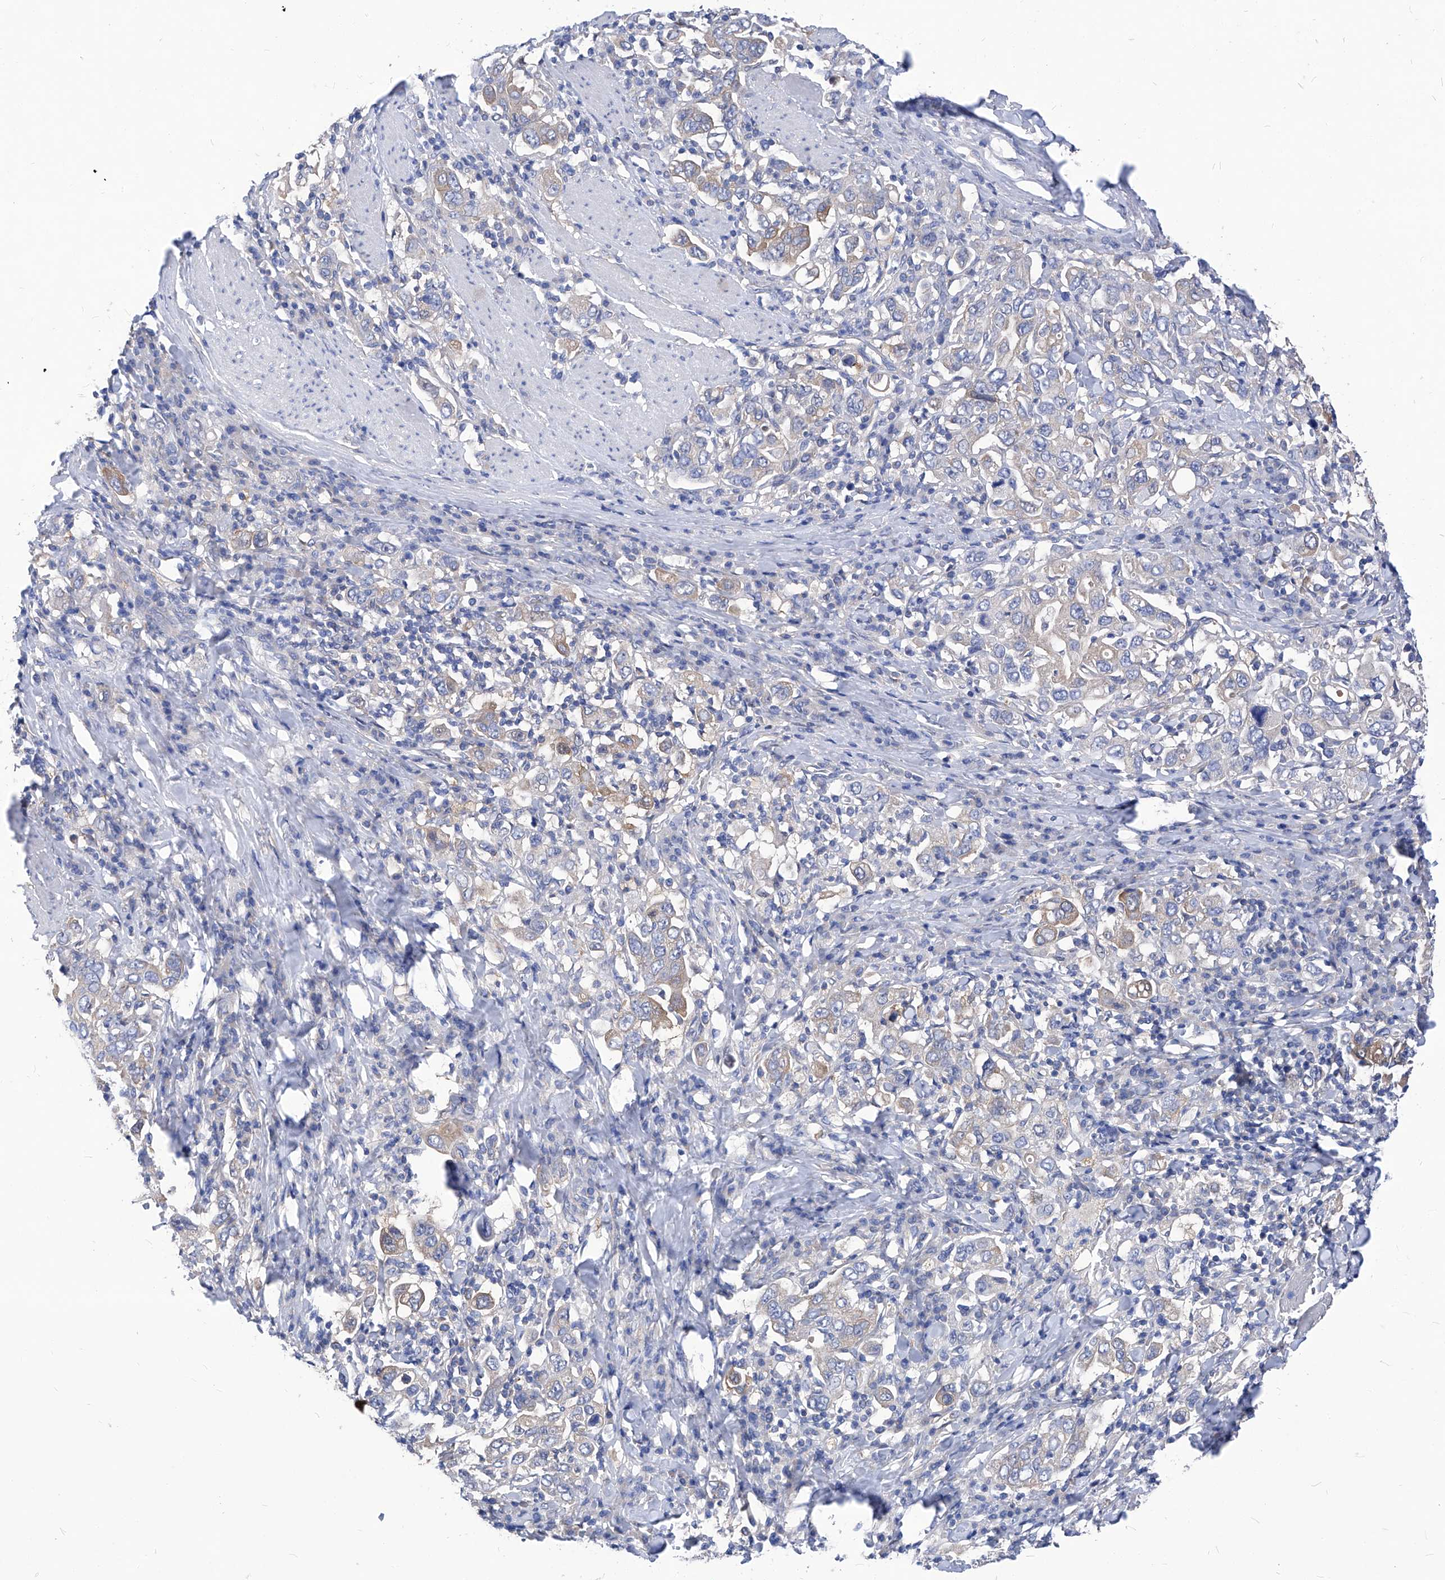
{"staining": {"intensity": "weak", "quantity": "25%-75%", "location": "cytoplasmic/membranous"}, "tissue": "stomach cancer", "cell_type": "Tumor cells", "image_type": "cancer", "snomed": [{"axis": "morphology", "description": "Adenocarcinoma, NOS"}, {"axis": "topography", "description": "Stomach, upper"}], "caption": "This micrograph exhibits stomach adenocarcinoma stained with IHC to label a protein in brown. The cytoplasmic/membranous of tumor cells show weak positivity for the protein. Nuclei are counter-stained blue.", "gene": "XPNPEP1", "patient": {"sex": "male", "age": 62}}